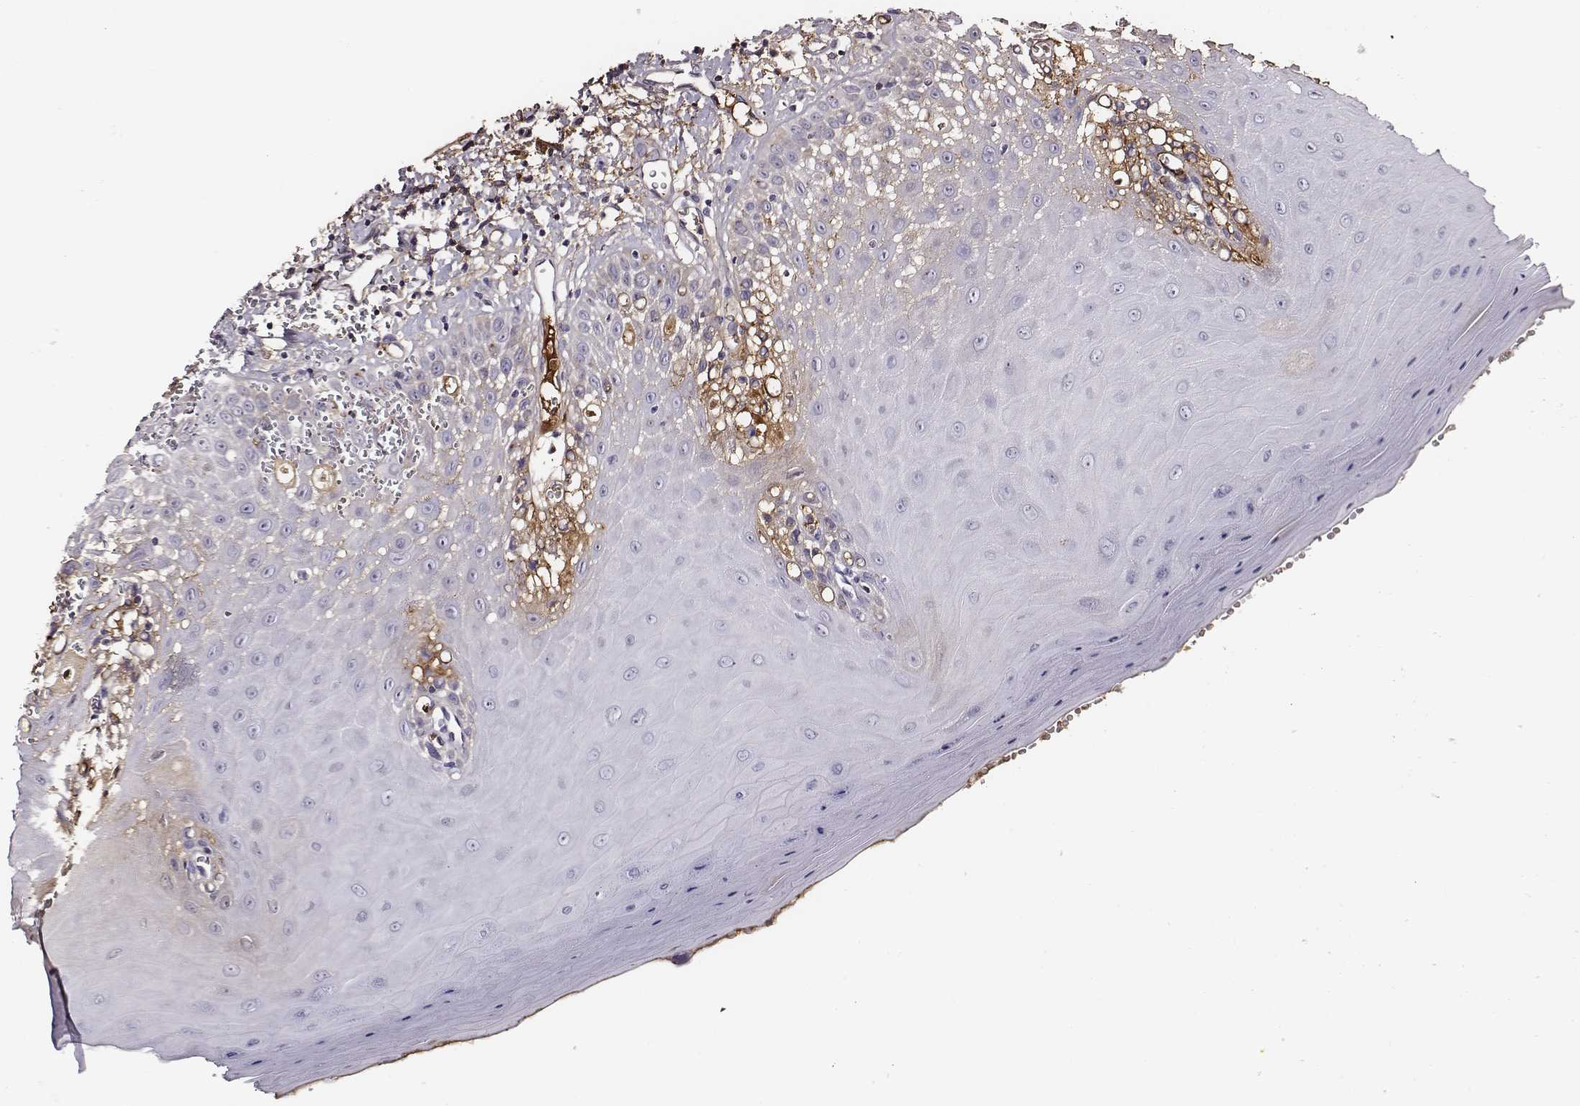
{"staining": {"intensity": "negative", "quantity": "none", "location": "none"}, "tissue": "oral mucosa", "cell_type": "Squamous epithelial cells", "image_type": "normal", "snomed": [{"axis": "morphology", "description": "Normal tissue, NOS"}, {"axis": "topography", "description": "Oral tissue"}], "caption": "There is no significant expression in squamous epithelial cells of oral mucosa. (DAB immunohistochemistry visualized using brightfield microscopy, high magnification).", "gene": "TF", "patient": {"sex": "female", "age": 85}}